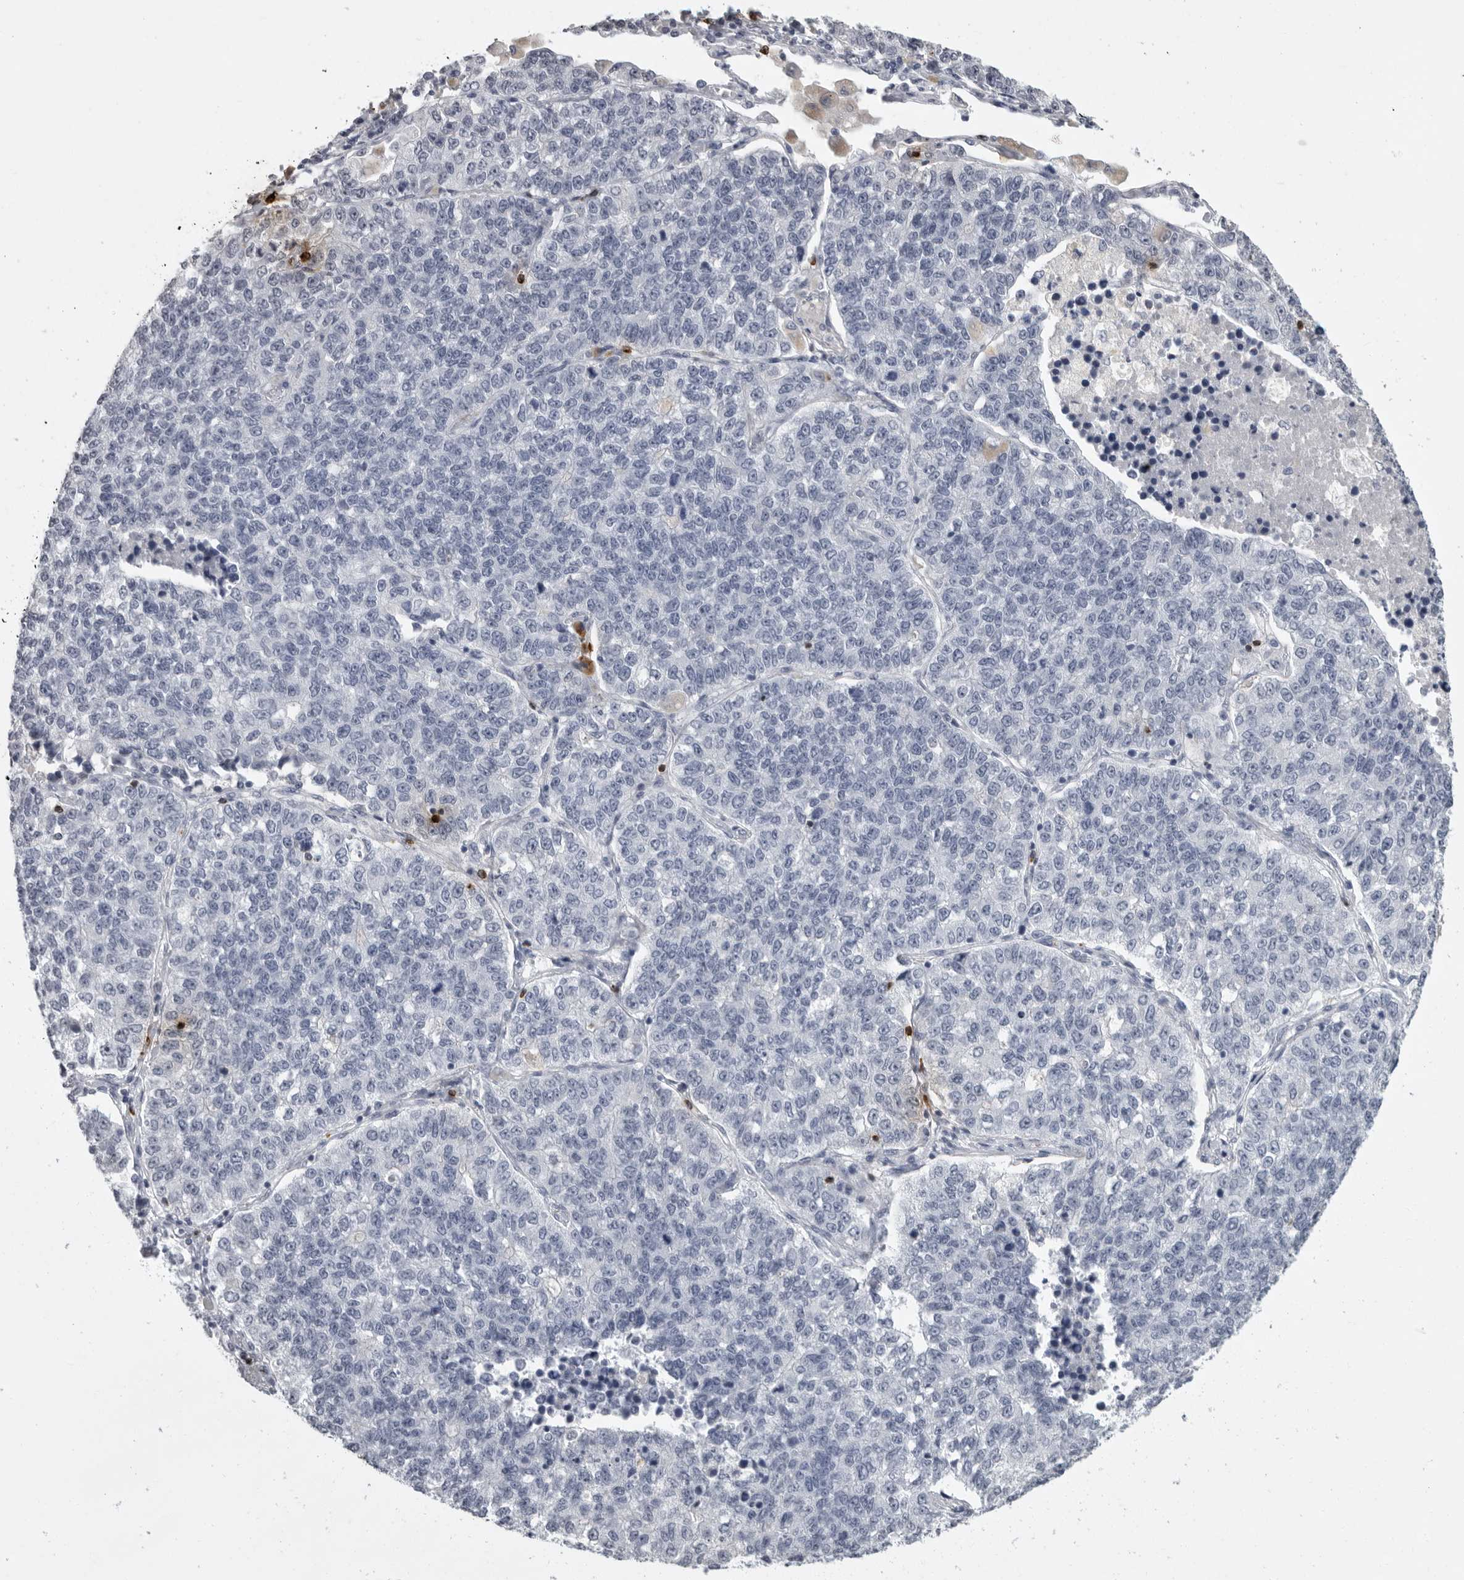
{"staining": {"intensity": "negative", "quantity": "none", "location": "none"}, "tissue": "lung cancer", "cell_type": "Tumor cells", "image_type": "cancer", "snomed": [{"axis": "morphology", "description": "Adenocarcinoma, NOS"}, {"axis": "topography", "description": "Lung"}], "caption": "This is an IHC histopathology image of human lung adenocarcinoma. There is no expression in tumor cells.", "gene": "GNLY", "patient": {"sex": "male", "age": 49}}